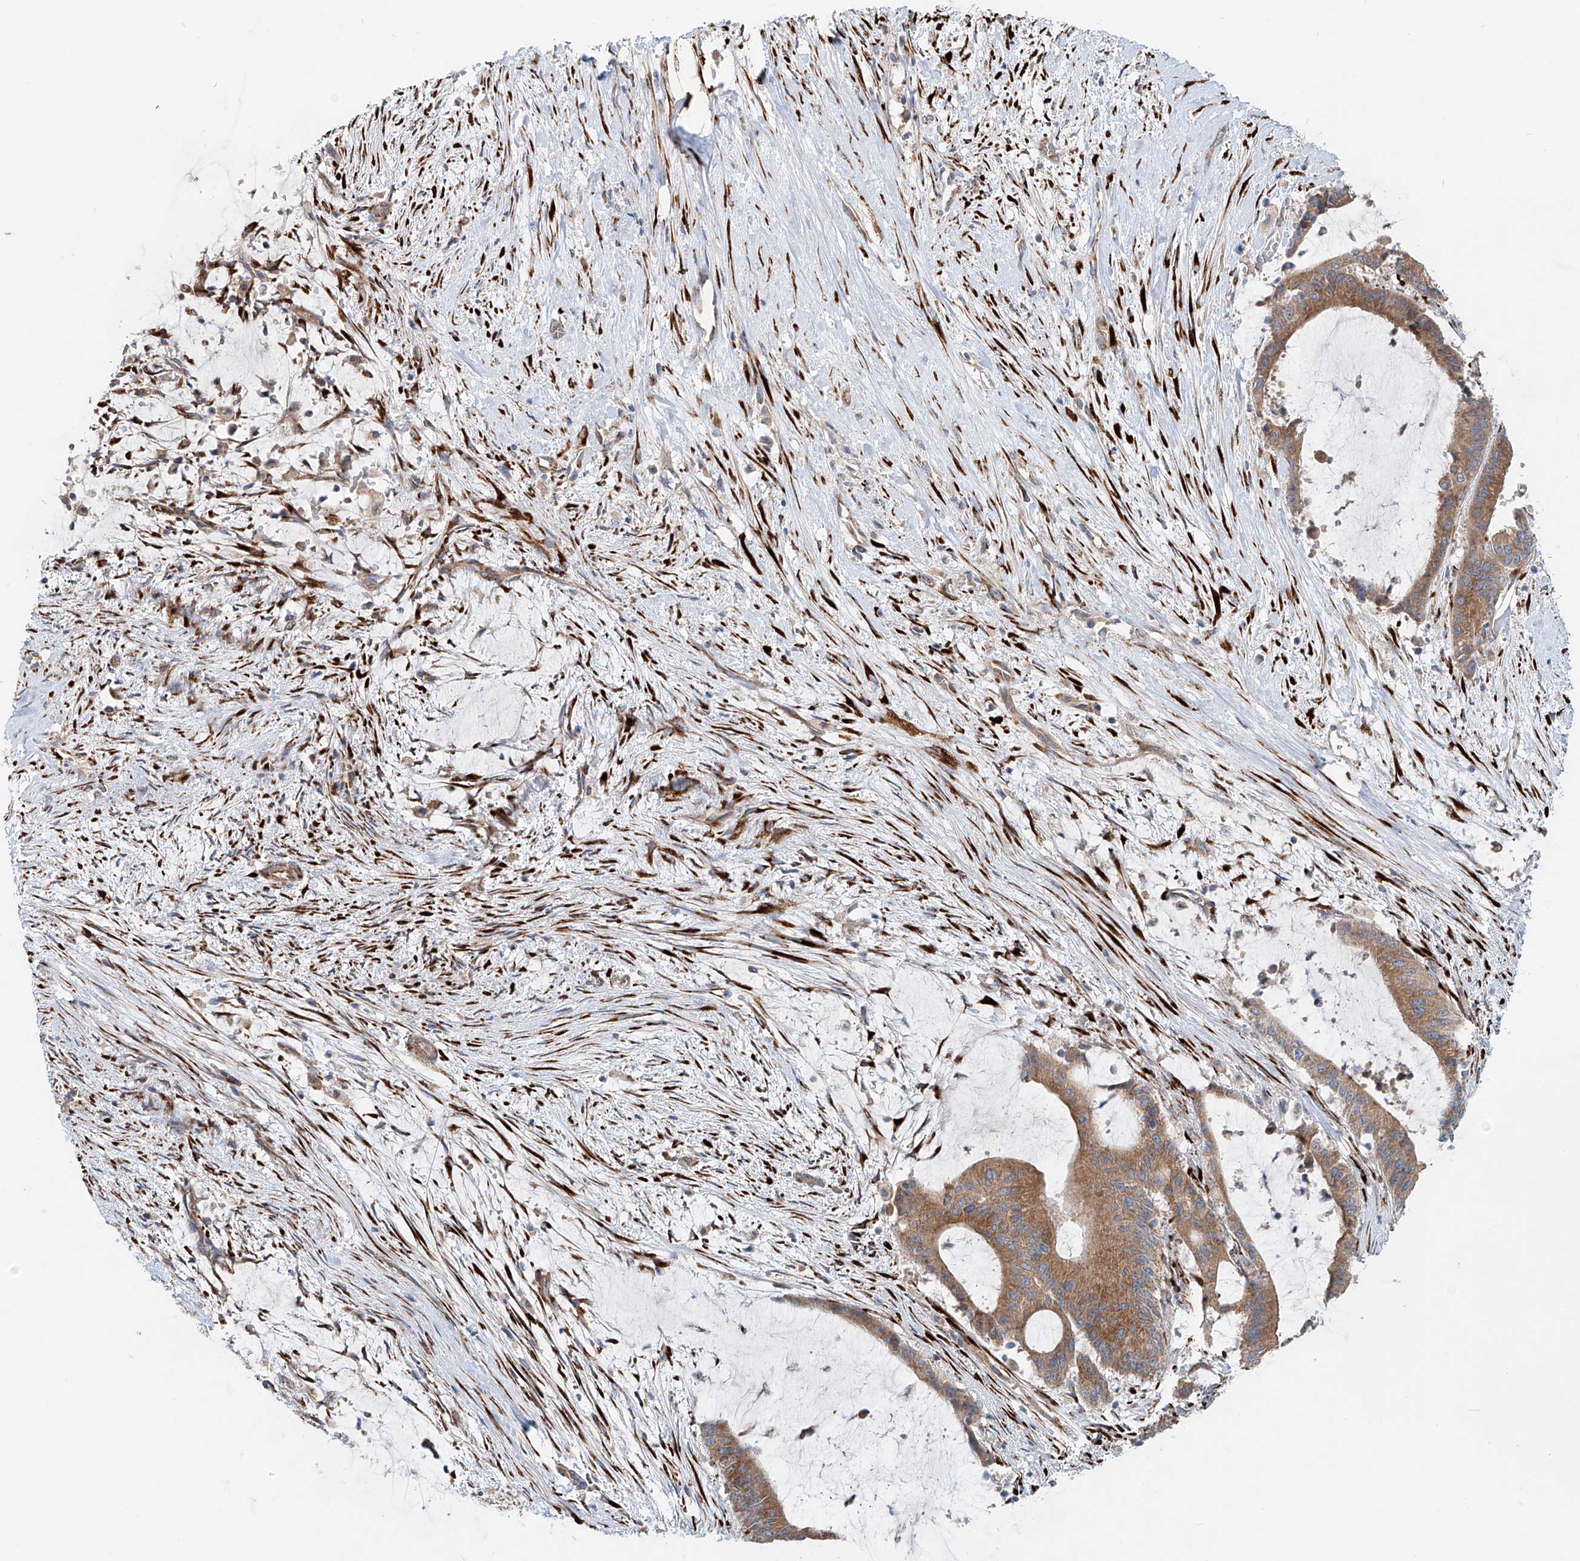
{"staining": {"intensity": "moderate", "quantity": ">75%", "location": "cytoplasmic/membranous"}, "tissue": "liver cancer", "cell_type": "Tumor cells", "image_type": "cancer", "snomed": [{"axis": "morphology", "description": "Normal tissue, NOS"}, {"axis": "morphology", "description": "Cholangiocarcinoma"}, {"axis": "topography", "description": "Liver"}, {"axis": "topography", "description": "Peripheral nerve tissue"}], "caption": "An immunohistochemistry (IHC) image of tumor tissue is shown. Protein staining in brown shows moderate cytoplasmic/membranous positivity in liver cancer within tumor cells.", "gene": "SNAP29", "patient": {"sex": "female", "age": 73}}